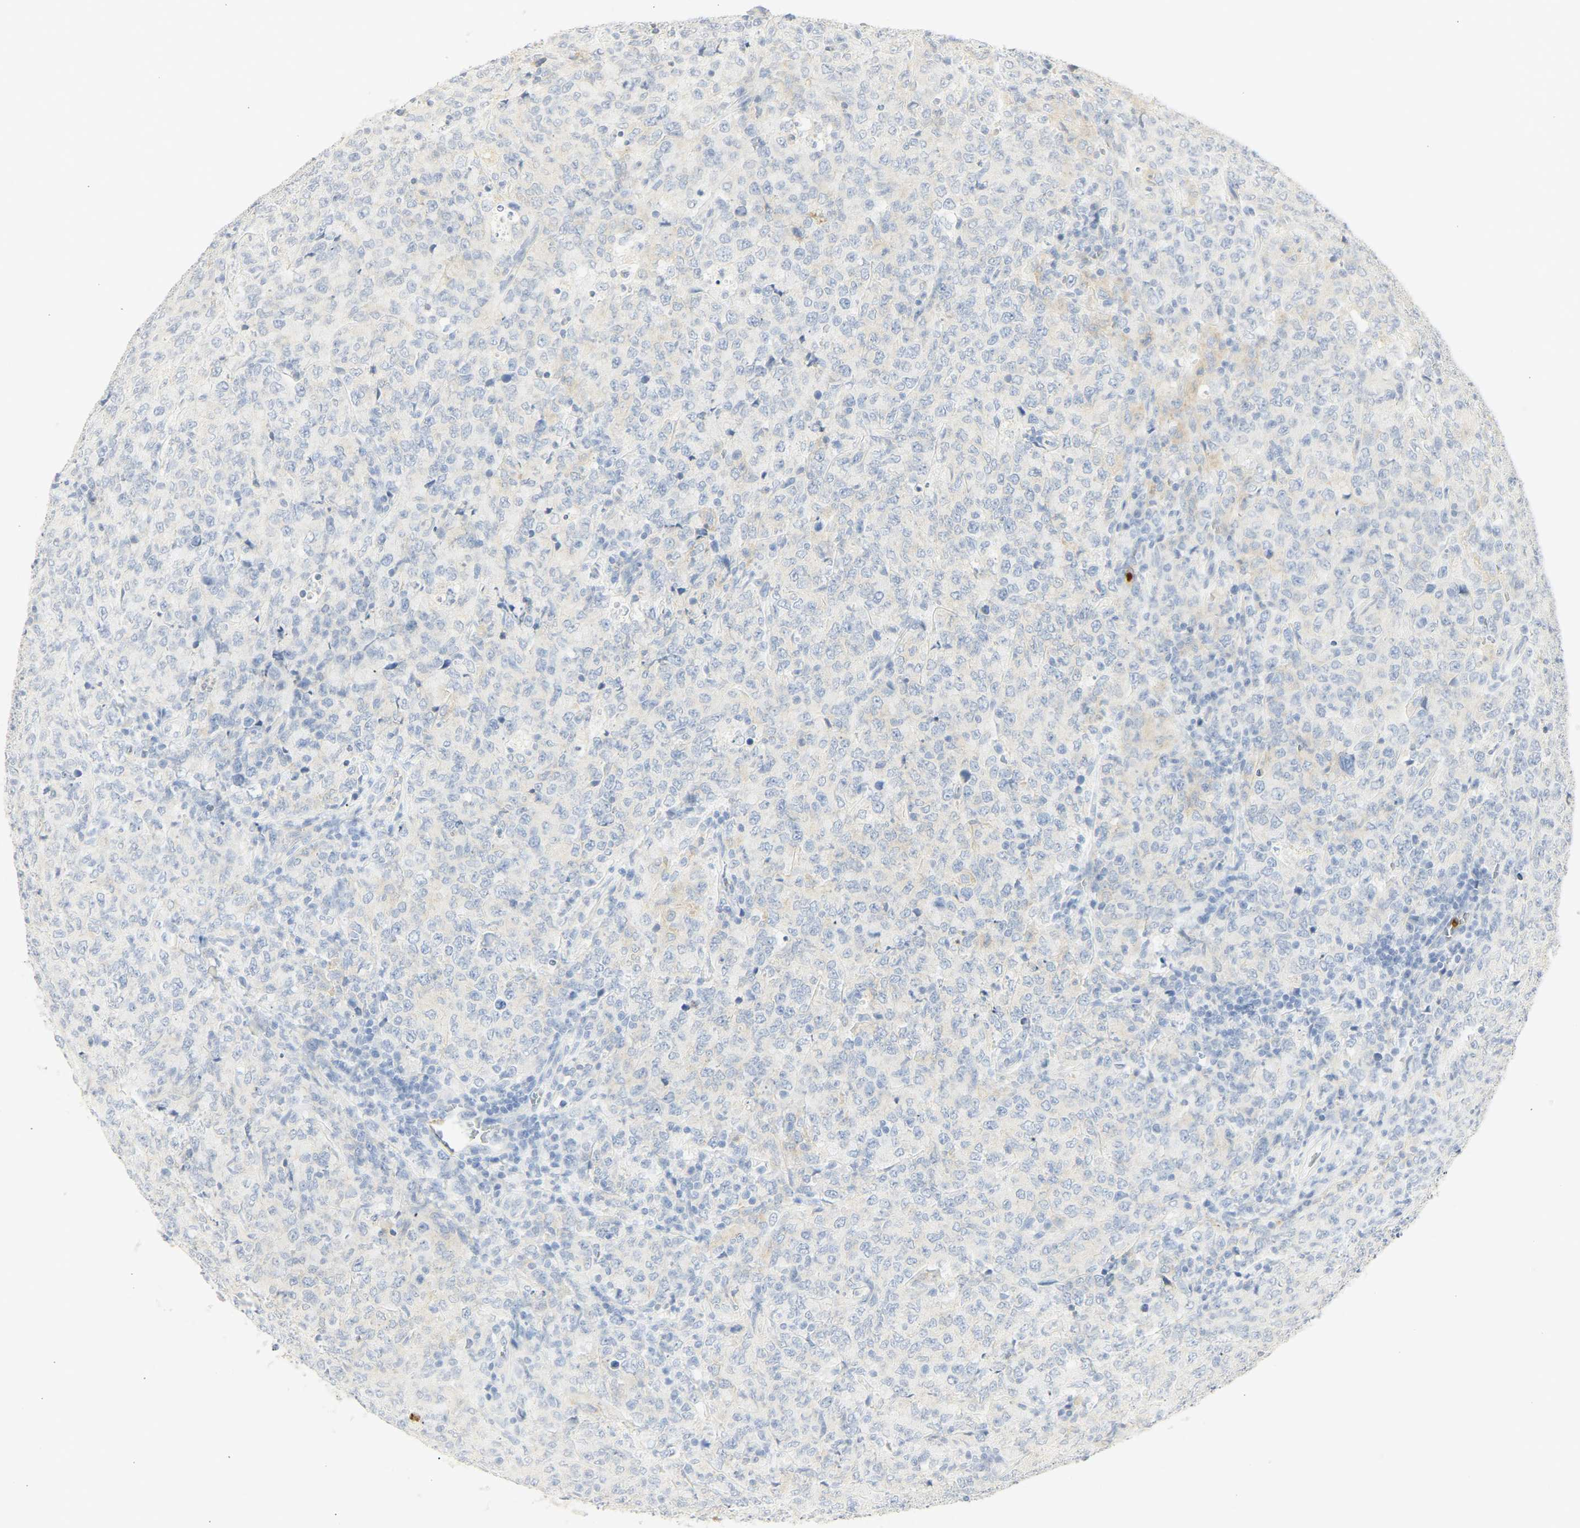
{"staining": {"intensity": "negative", "quantity": "none", "location": "none"}, "tissue": "lymphoma", "cell_type": "Tumor cells", "image_type": "cancer", "snomed": [{"axis": "morphology", "description": "Malignant lymphoma, non-Hodgkin's type, High grade"}, {"axis": "topography", "description": "Tonsil"}], "caption": "High magnification brightfield microscopy of lymphoma stained with DAB (brown) and counterstained with hematoxylin (blue): tumor cells show no significant positivity. (DAB (3,3'-diaminobenzidine) immunohistochemistry visualized using brightfield microscopy, high magnification).", "gene": "CEACAM5", "patient": {"sex": "female", "age": 36}}